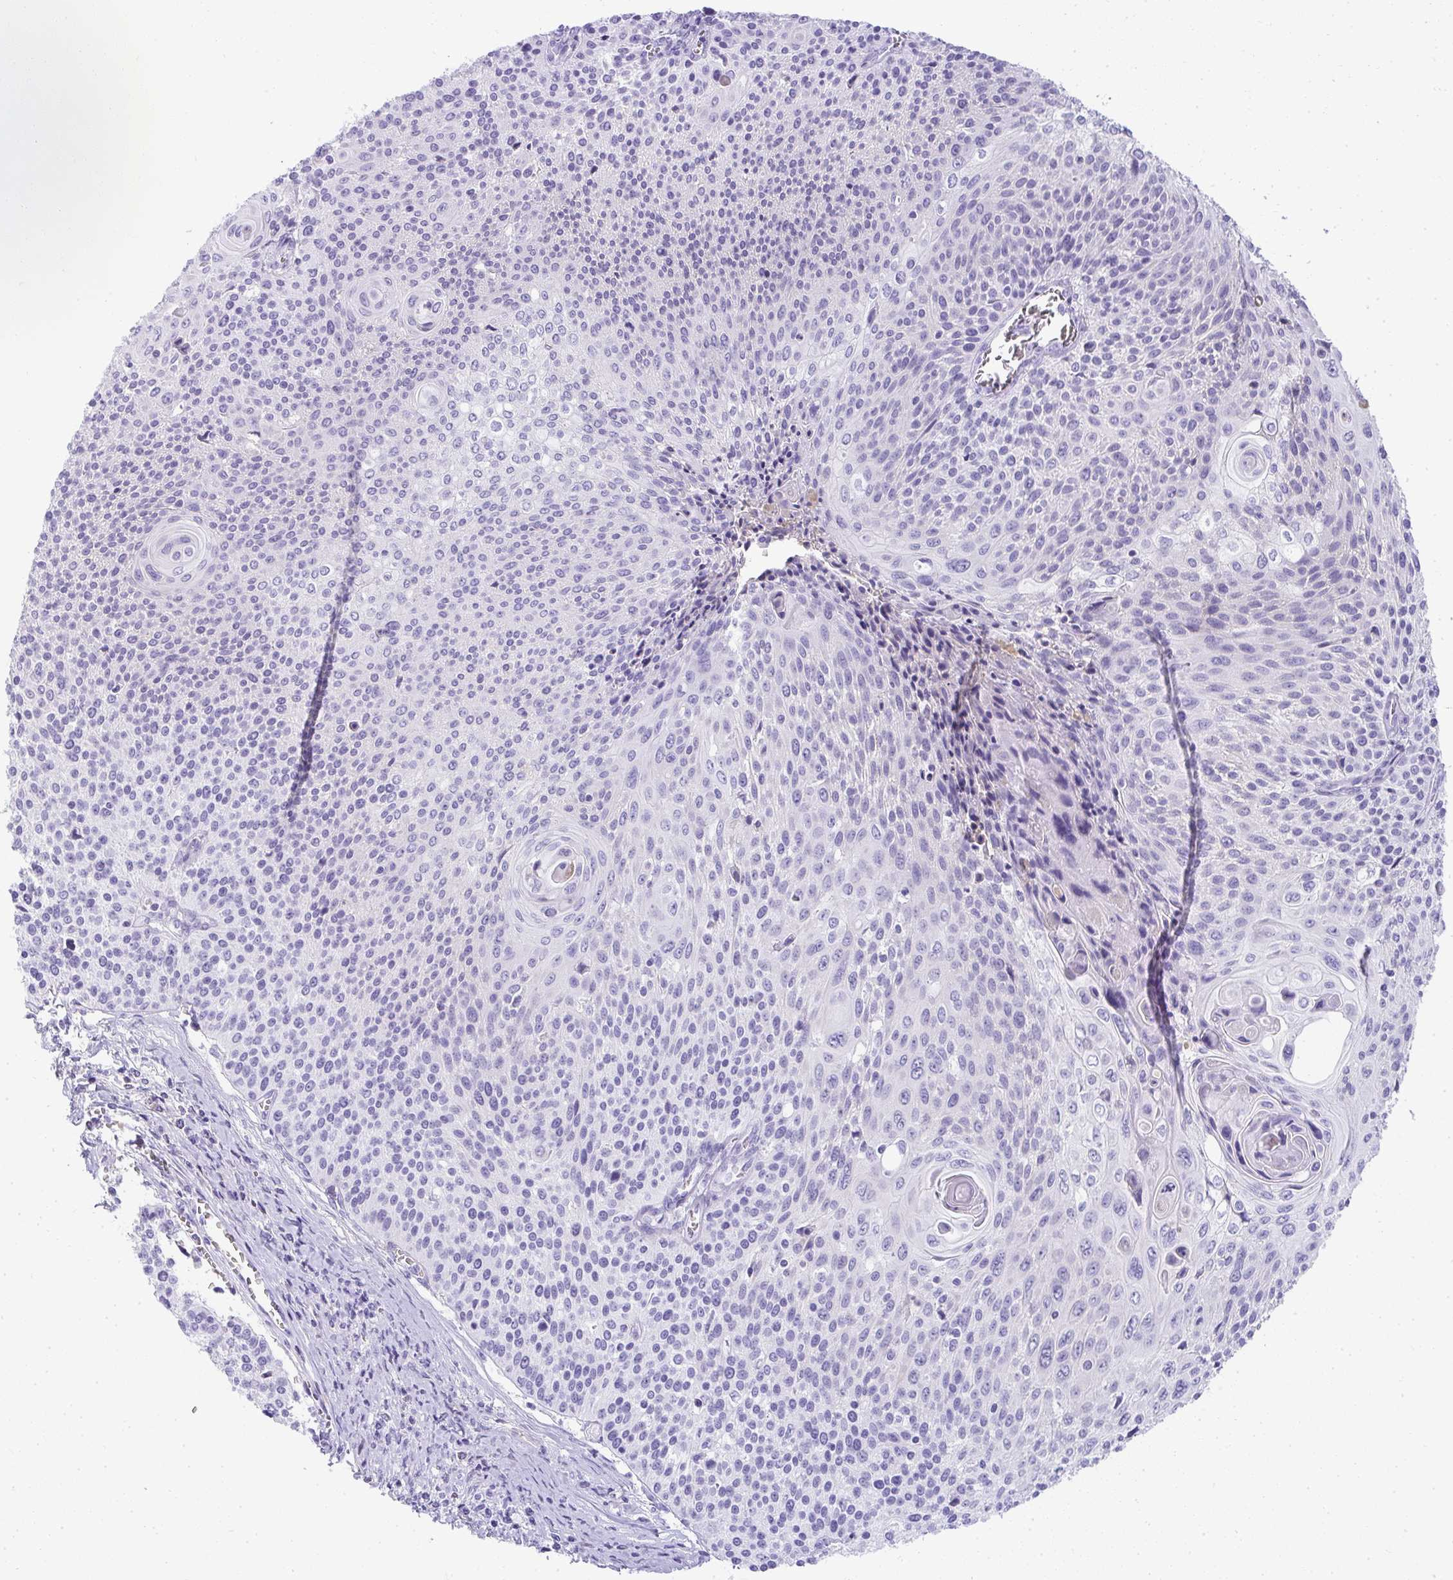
{"staining": {"intensity": "negative", "quantity": "none", "location": "none"}, "tissue": "cervical cancer", "cell_type": "Tumor cells", "image_type": "cancer", "snomed": [{"axis": "morphology", "description": "Squamous cell carcinoma, NOS"}, {"axis": "topography", "description": "Cervix"}], "caption": "This is a image of immunohistochemistry staining of squamous cell carcinoma (cervical), which shows no staining in tumor cells.", "gene": "ZSWIM3", "patient": {"sex": "female", "age": 31}}